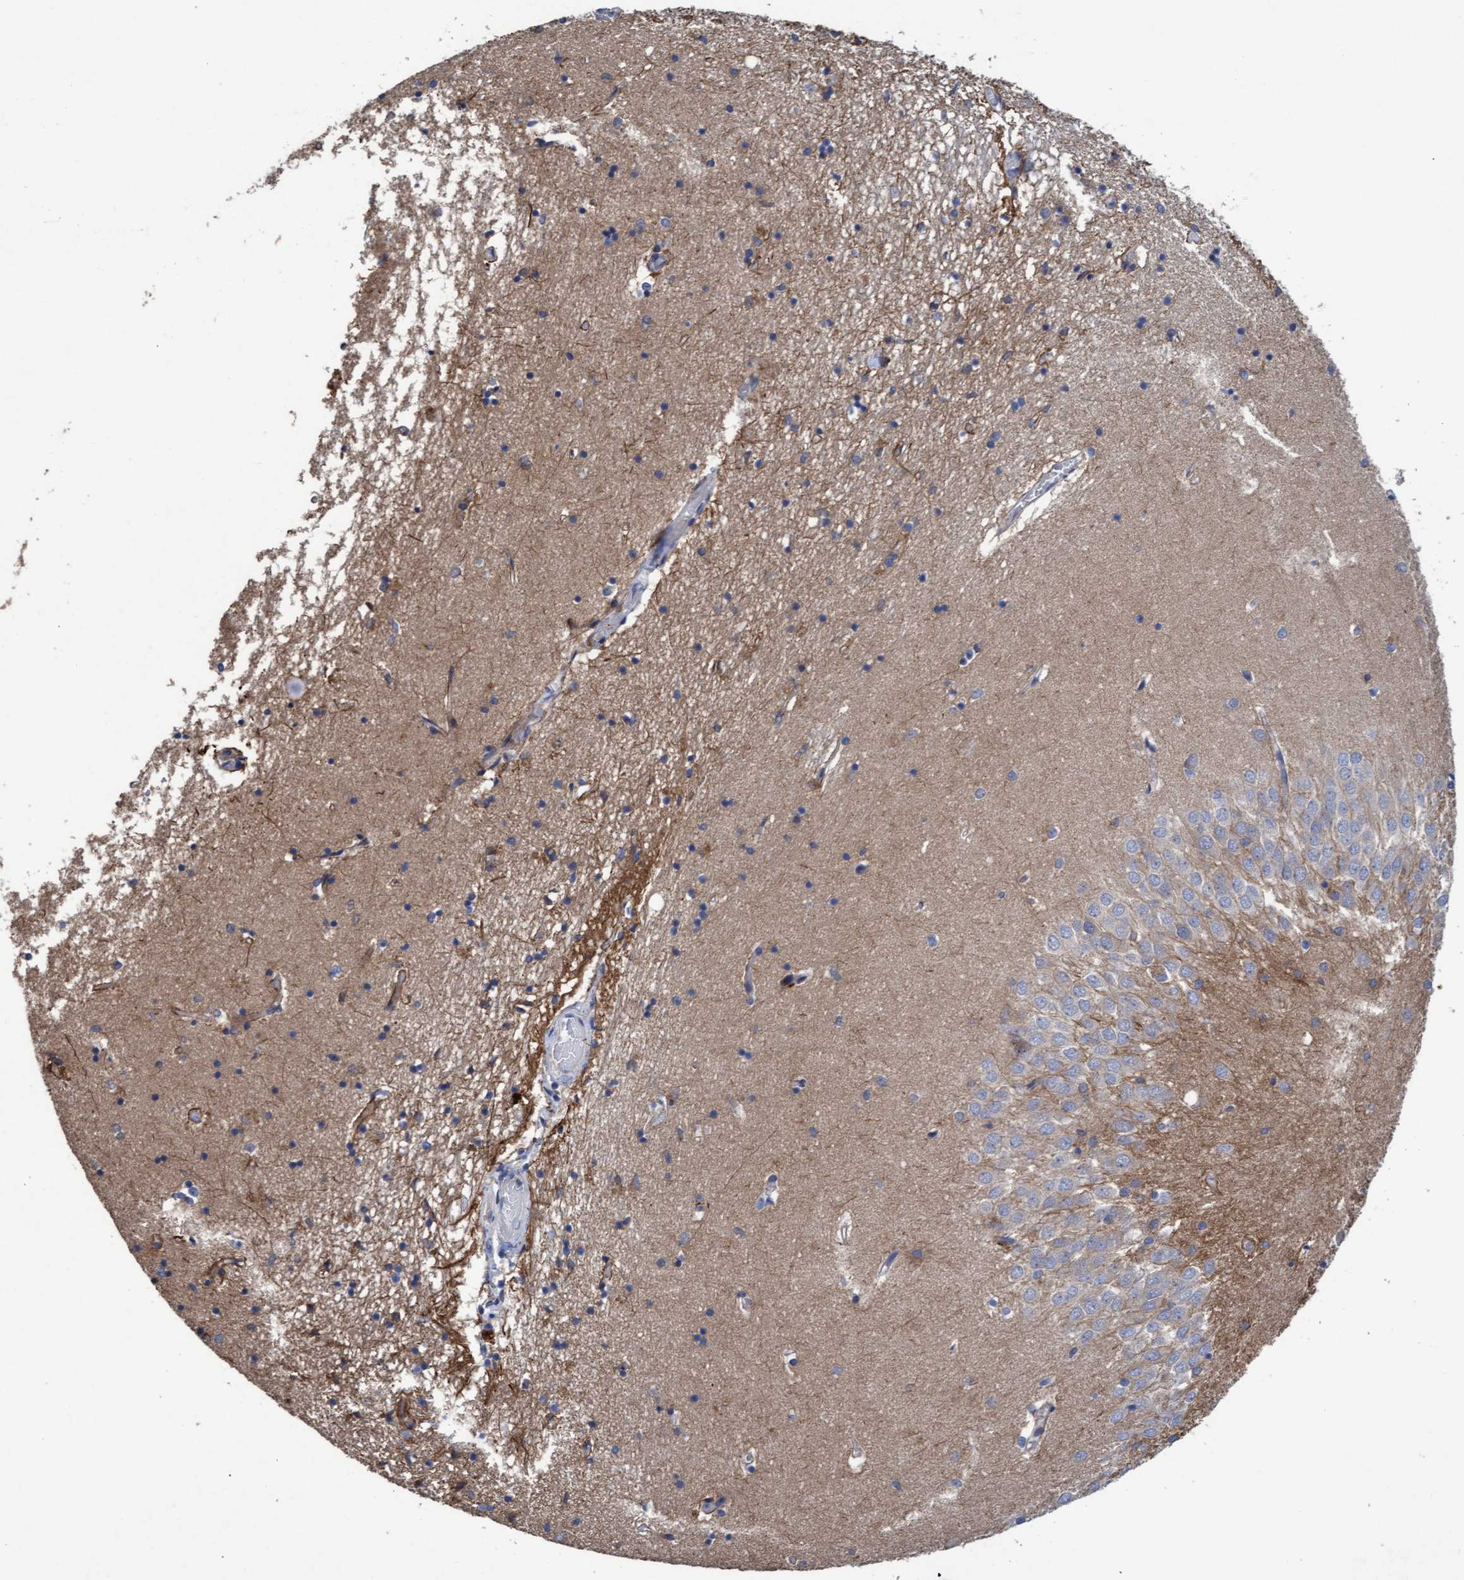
{"staining": {"intensity": "negative", "quantity": "none", "location": "none"}, "tissue": "hippocampus", "cell_type": "Glial cells", "image_type": "normal", "snomed": [{"axis": "morphology", "description": "Normal tissue, NOS"}, {"axis": "topography", "description": "Cerebellum"}], "caption": "DAB (3,3'-diaminobenzidine) immunohistochemical staining of unremarkable human hippocampus displays no significant expression in glial cells. (DAB (3,3'-diaminobenzidine) immunohistochemistry with hematoxylin counter stain).", "gene": "MRPL38", "patient": {"sex": "male", "age": 57}}